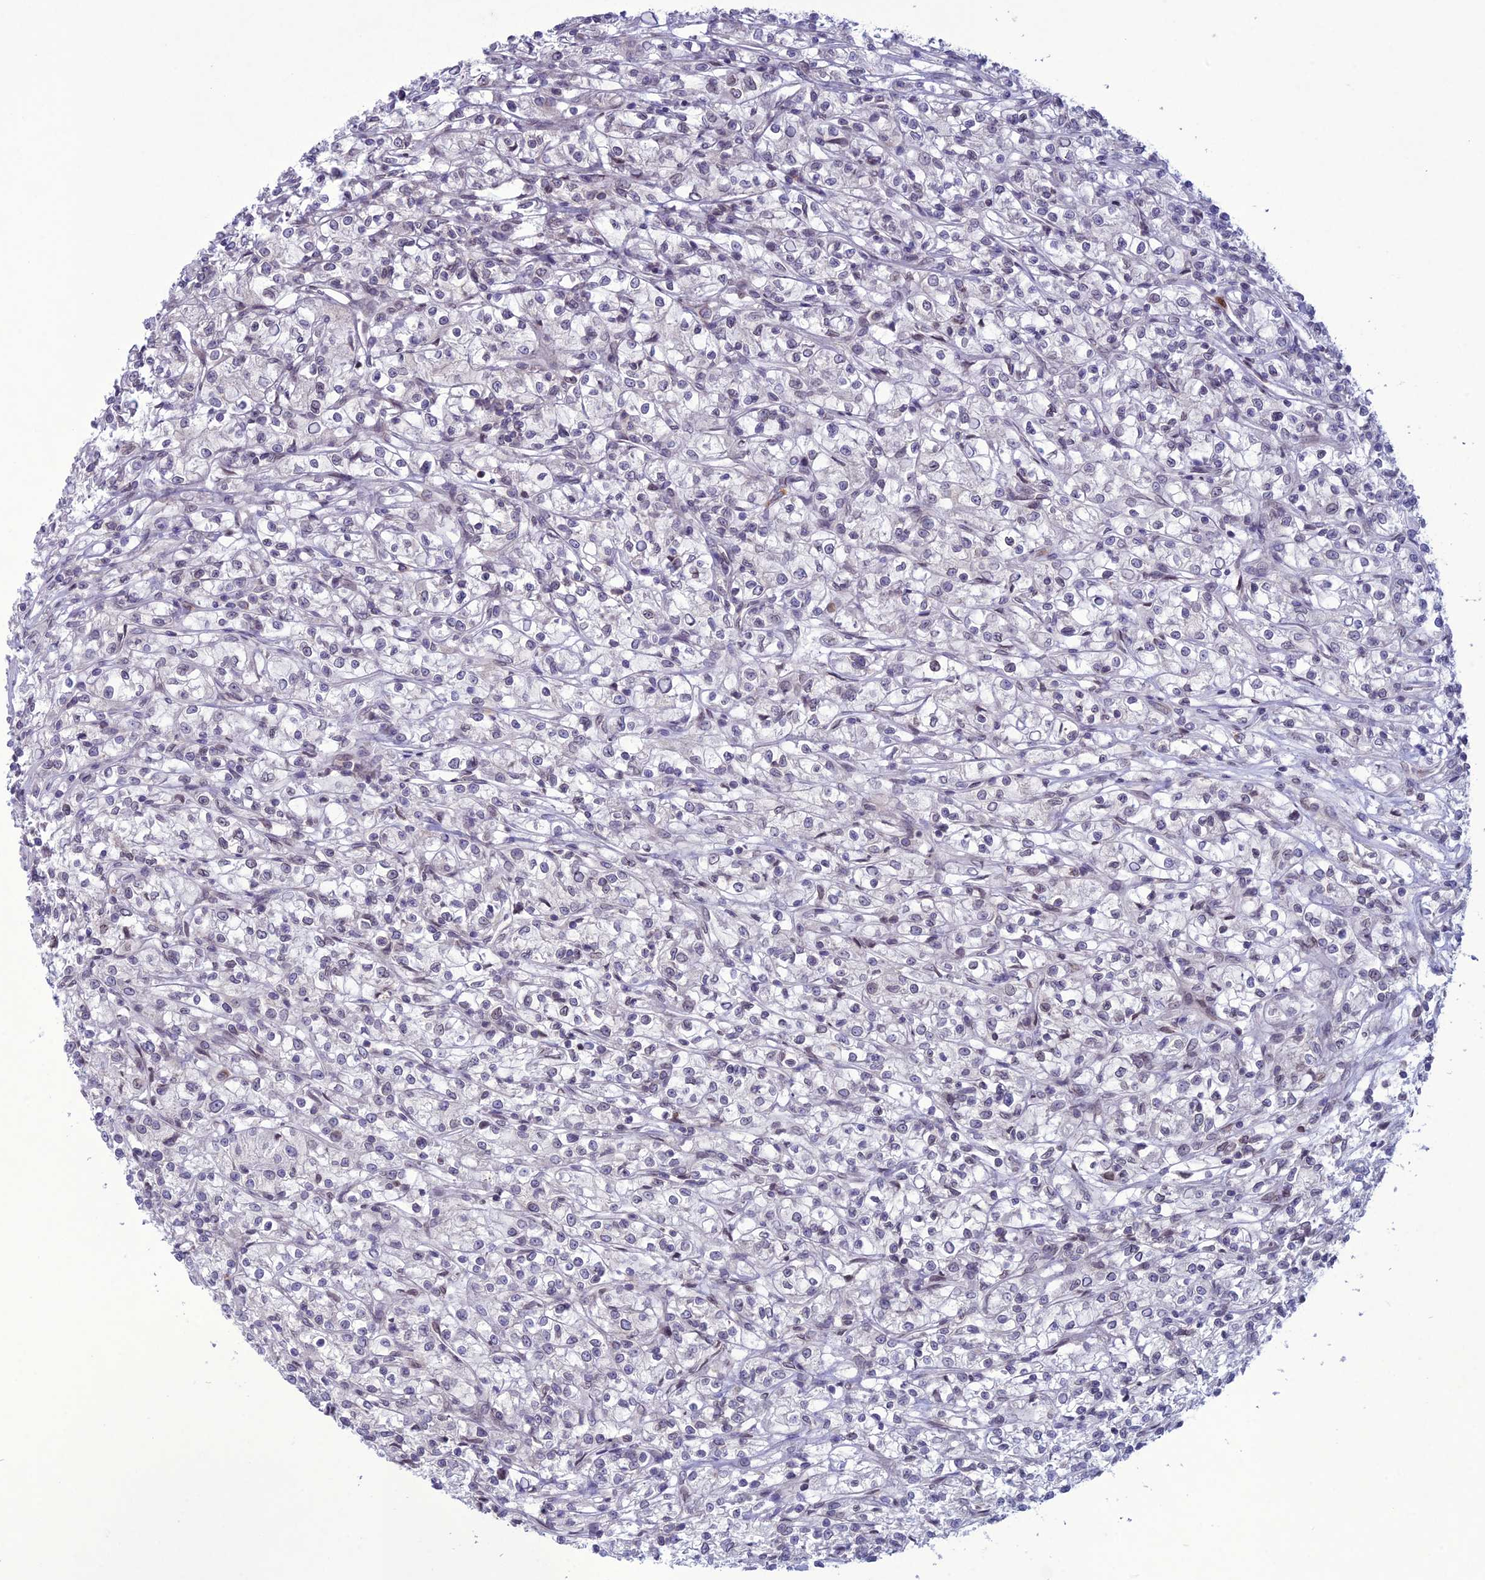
{"staining": {"intensity": "negative", "quantity": "none", "location": "none"}, "tissue": "renal cancer", "cell_type": "Tumor cells", "image_type": "cancer", "snomed": [{"axis": "morphology", "description": "Adenocarcinoma, NOS"}, {"axis": "topography", "description": "Kidney"}], "caption": "The histopathology image exhibits no significant staining in tumor cells of renal cancer.", "gene": "WDR46", "patient": {"sex": "female", "age": 59}}